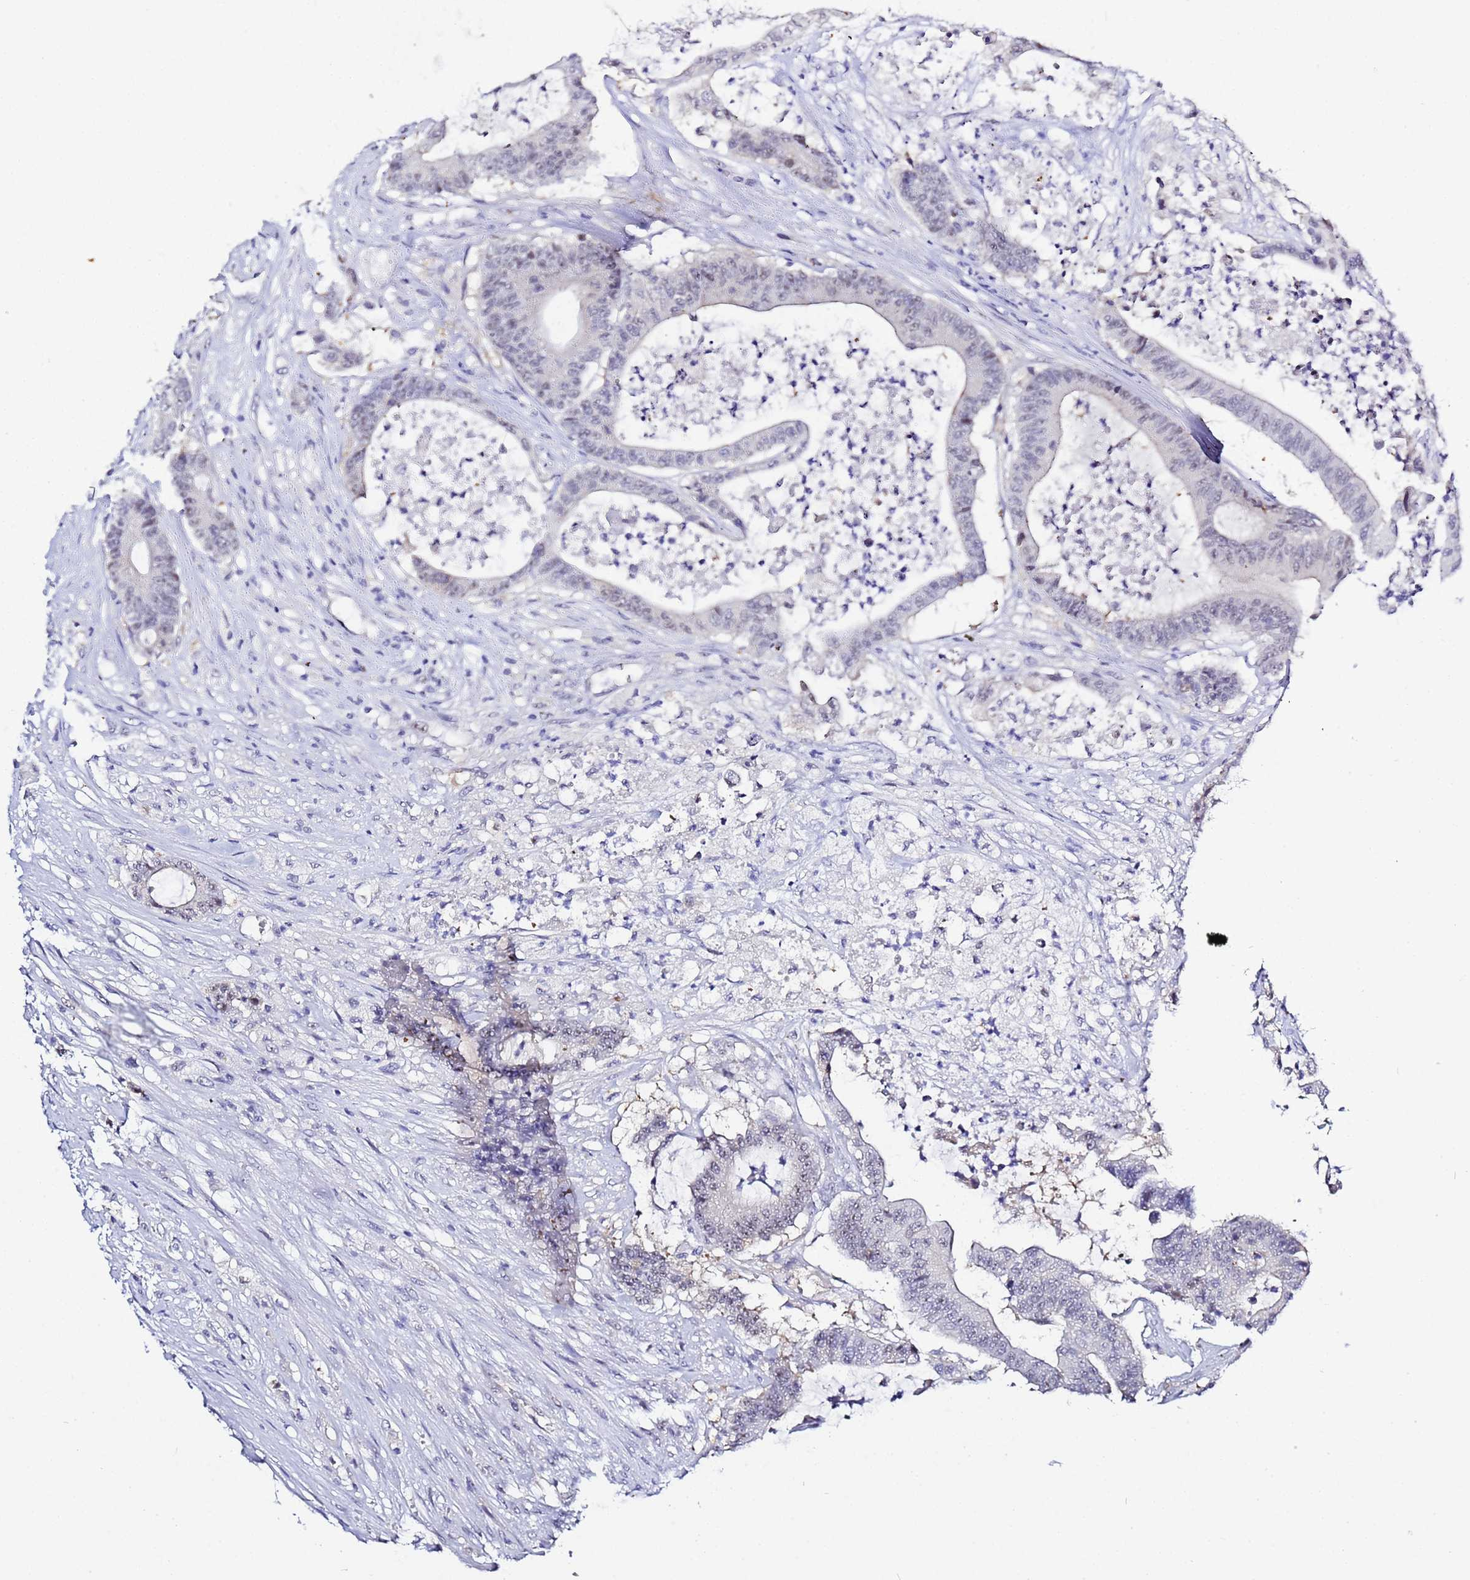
{"staining": {"intensity": "negative", "quantity": "none", "location": "none"}, "tissue": "colorectal cancer", "cell_type": "Tumor cells", "image_type": "cancer", "snomed": [{"axis": "morphology", "description": "Adenocarcinoma, NOS"}, {"axis": "topography", "description": "Colon"}], "caption": "An image of colorectal cancer stained for a protein exhibits no brown staining in tumor cells.", "gene": "ACTL6B", "patient": {"sex": "female", "age": 84}}